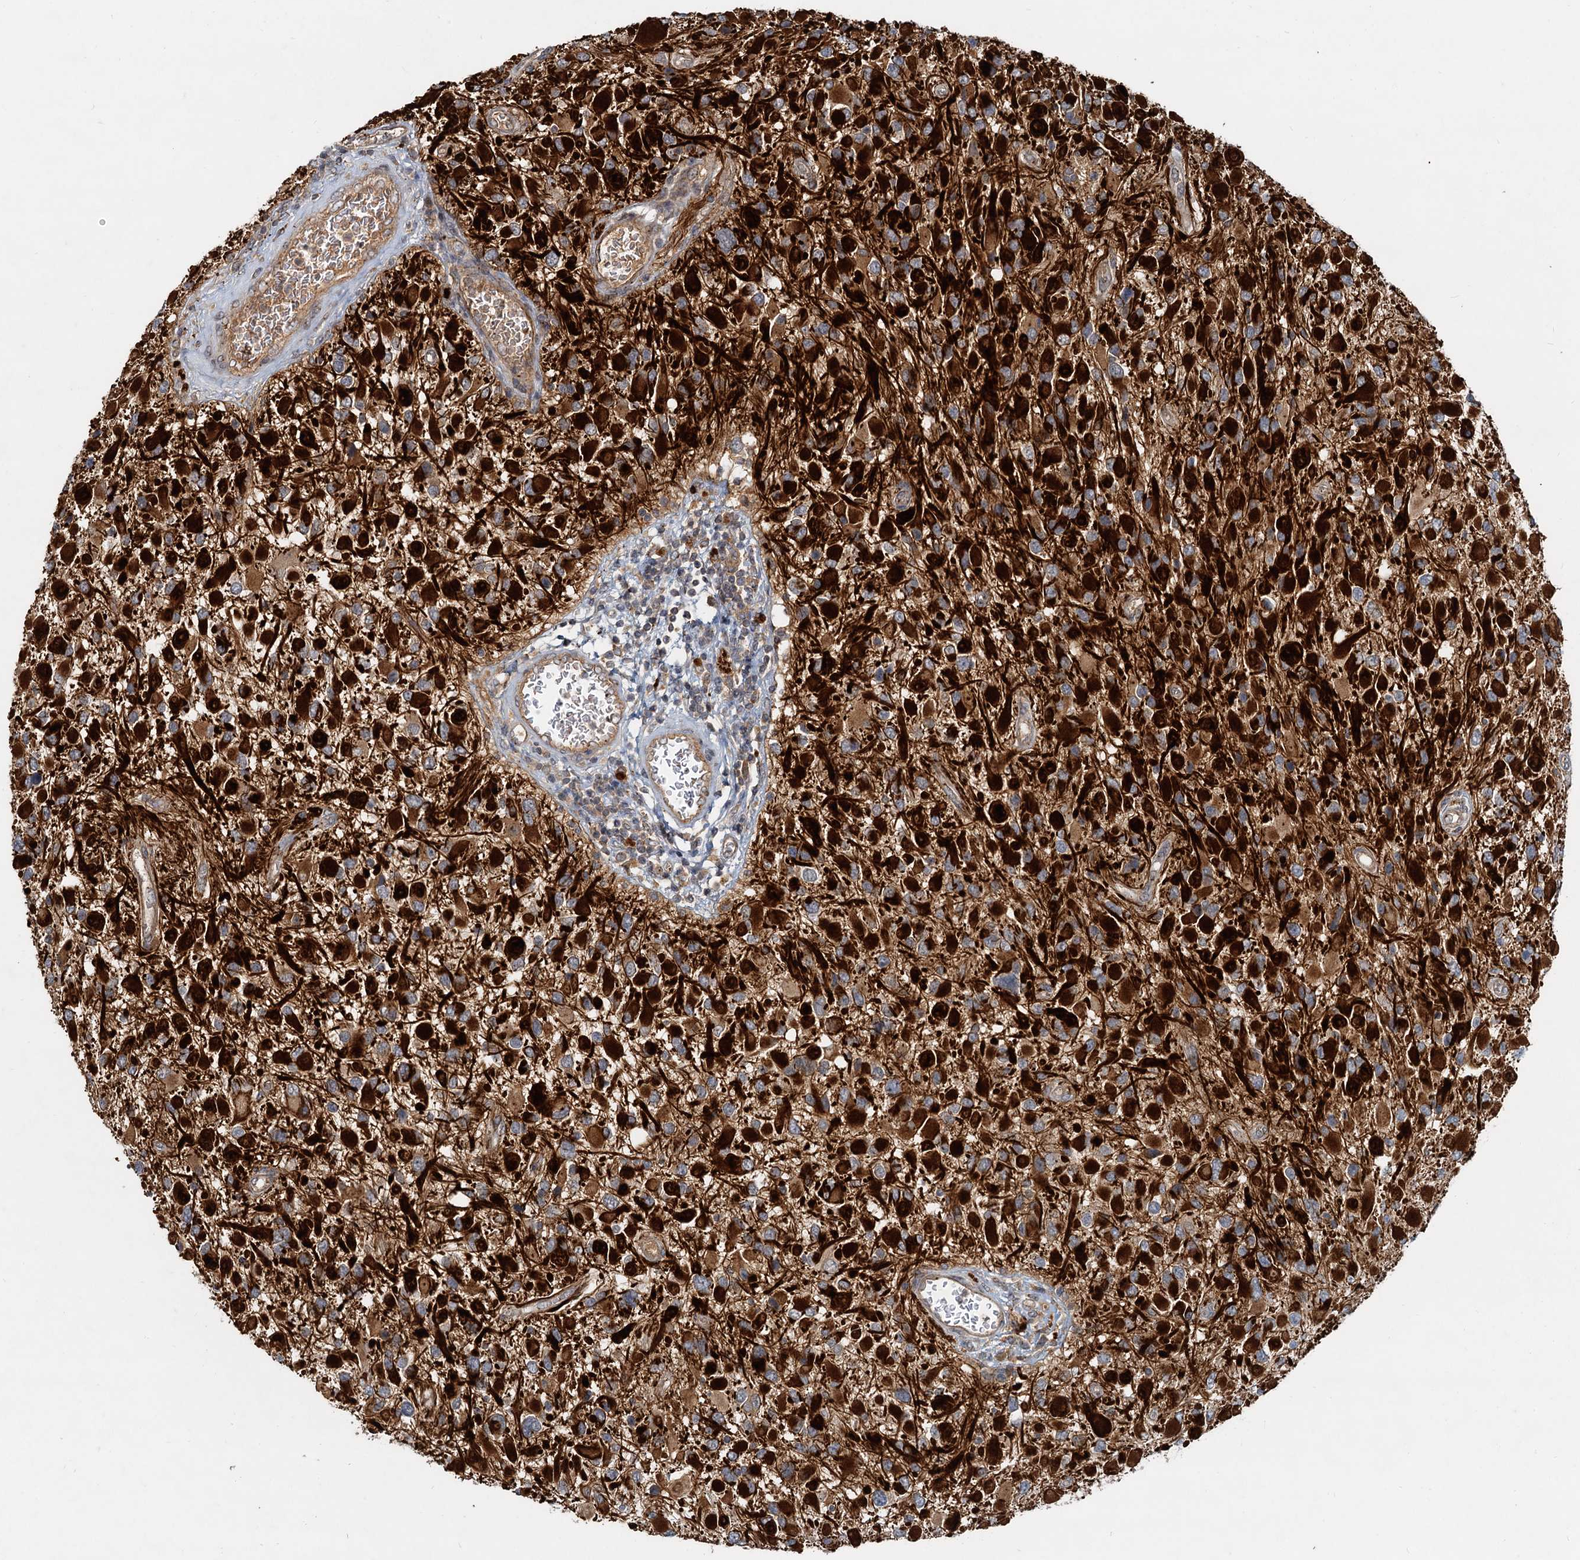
{"staining": {"intensity": "strong", "quantity": ">75%", "location": "cytoplasmic/membranous"}, "tissue": "glioma", "cell_type": "Tumor cells", "image_type": "cancer", "snomed": [{"axis": "morphology", "description": "Glioma, malignant, High grade"}, {"axis": "topography", "description": "Brain"}], "caption": "Immunohistochemical staining of glioma reveals strong cytoplasmic/membranous protein staining in approximately >75% of tumor cells. (Stains: DAB (3,3'-diaminobenzidine) in brown, nuclei in blue, Microscopy: brightfield microscopy at high magnification).", "gene": "CEP68", "patient": {"sex": "male", "age": 53}}